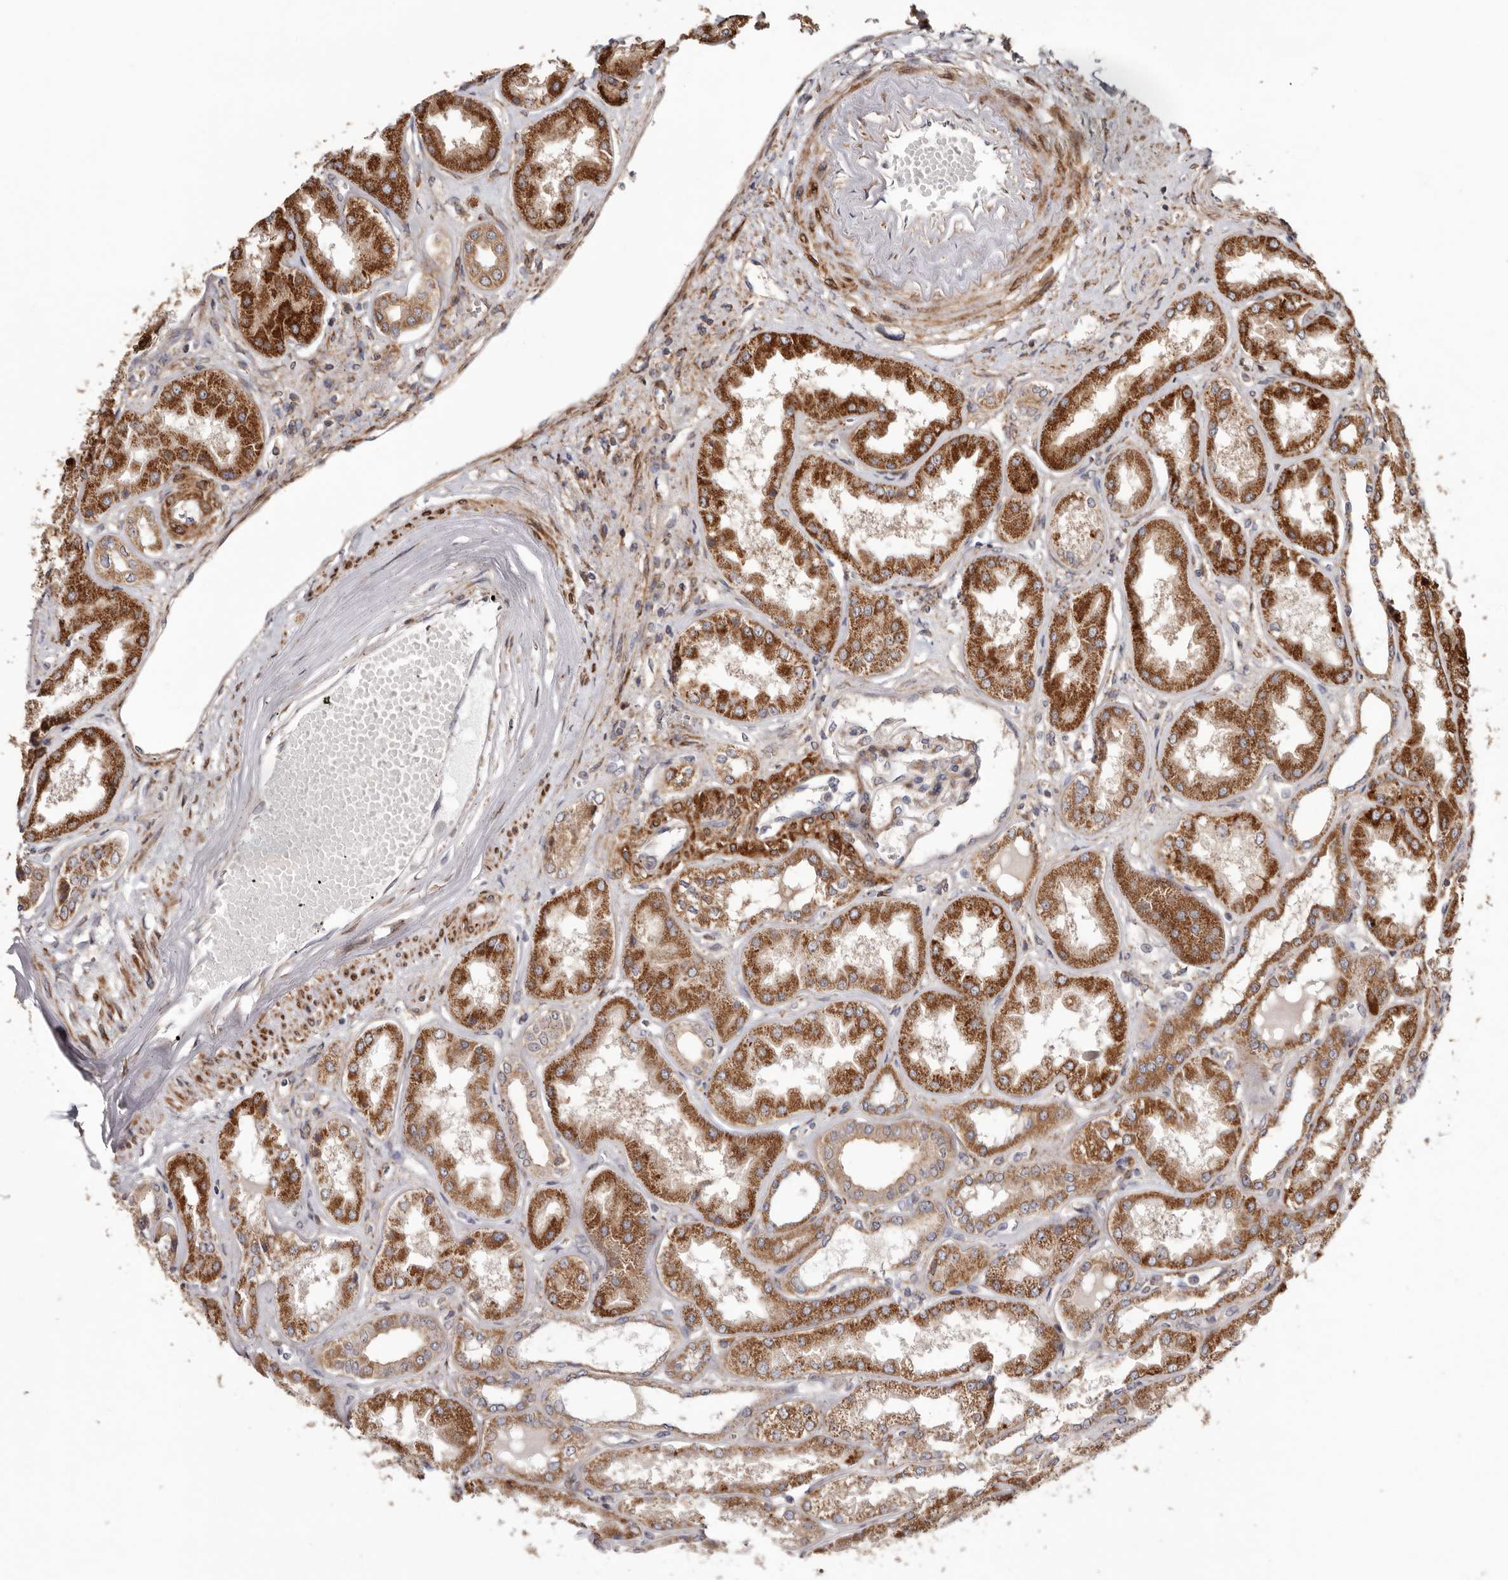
{"staining": {"intensity": "moderate", "quantity": "25%-75%", "location": "cytoplasmic/membranous"}, "tissue": "kidney", "cell_type": "Cells in glomeruli", "image_type": "normal", "snomed": [{"axis": "morphology", "description": "Normal tissue, NOS"}, {"axis": "topography", "description": "Kidney"}], "caption": "Cells in glomeruli demonstrate moderate cytoplasmic/membranous positivity in about 25%-75% of cells in unremarkable kidney. The staining was performed using DAB, with brown indicating positive protein expression. Nuclei are stained blue with hematoxylin.", "gene": "PROKR1", "patient": {"sex": "female", "age": 56}}